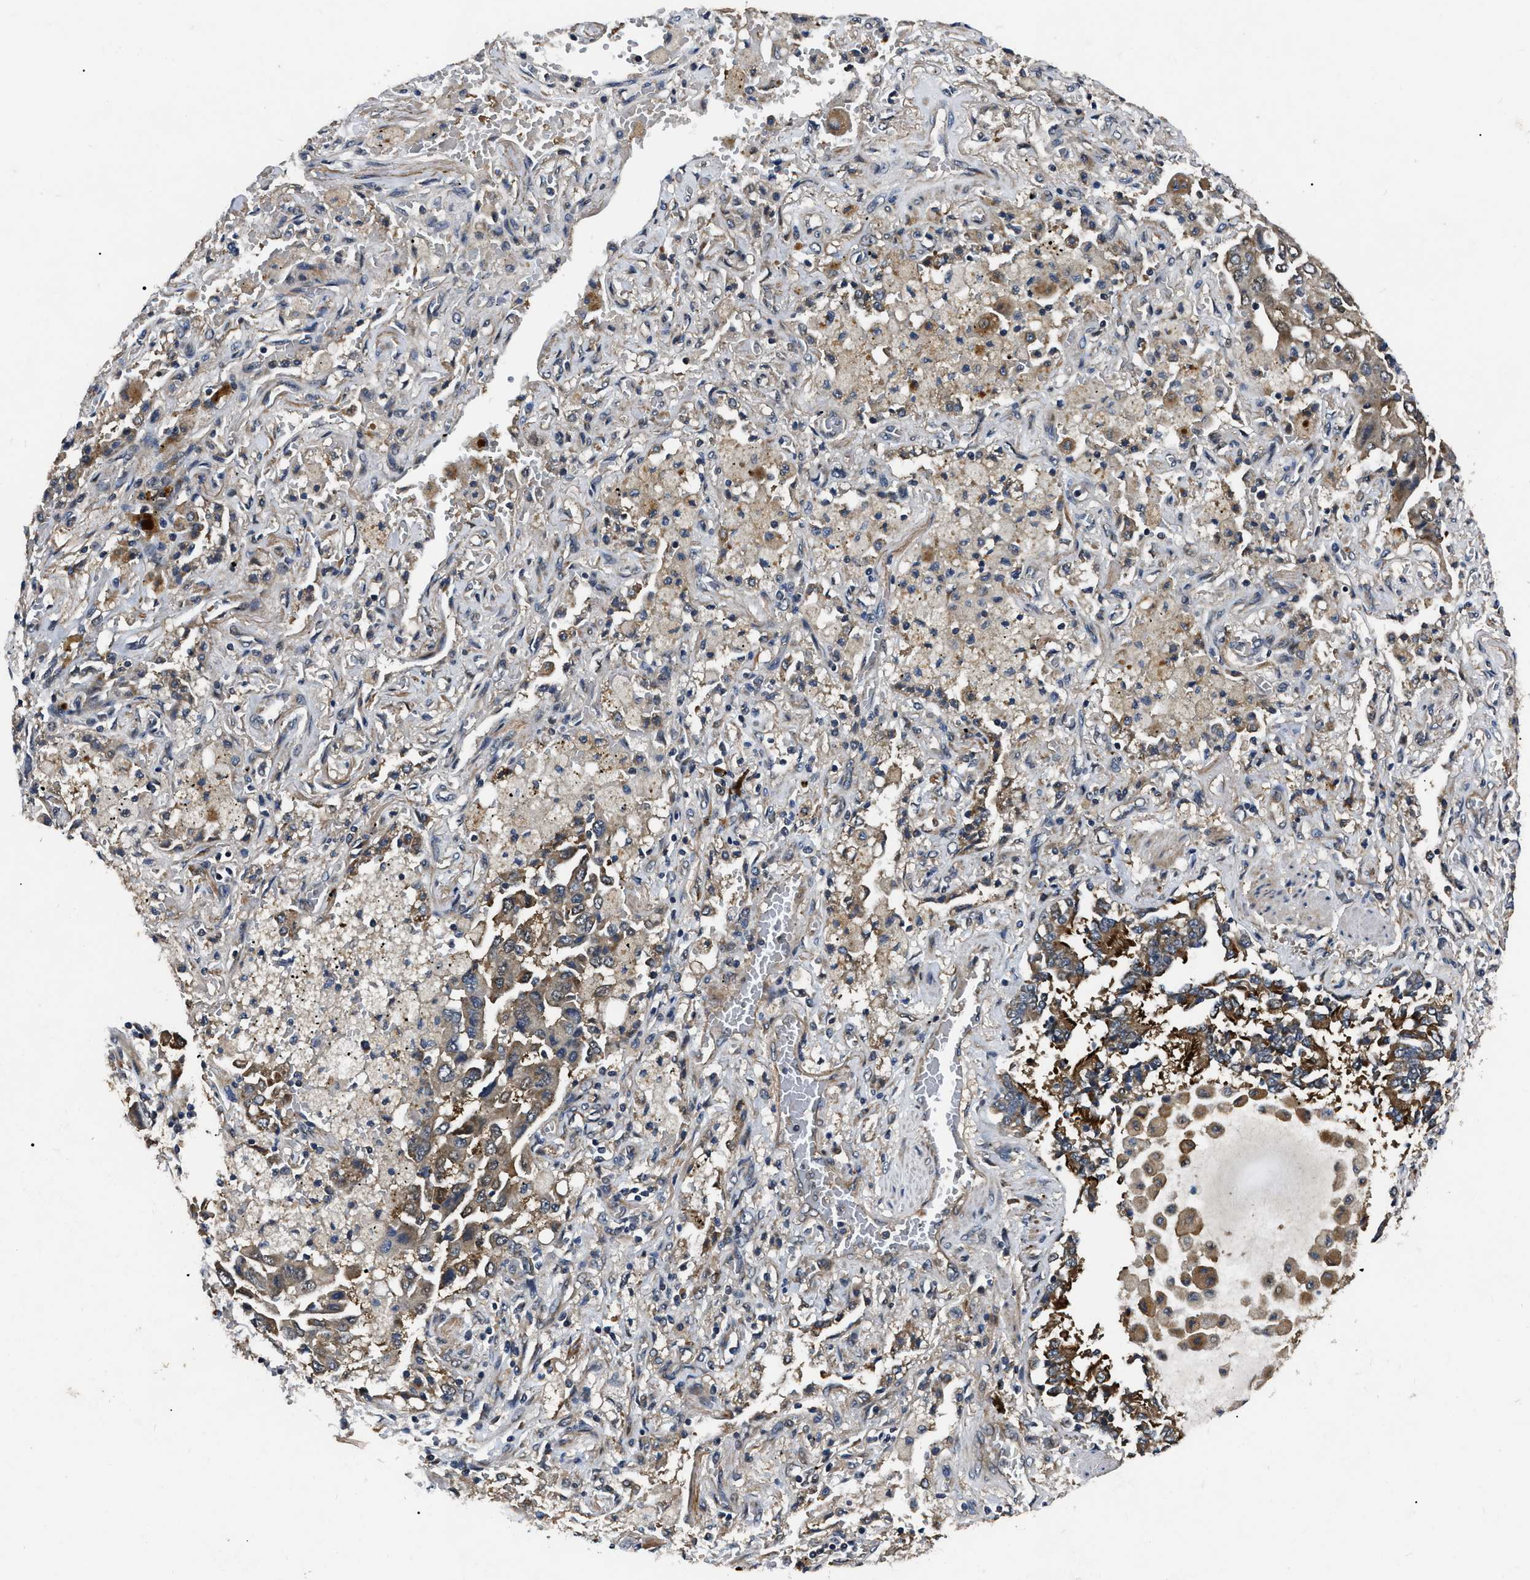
{"staining": {"intensity": "moderate", "quantity": ">75%", "location": "cytoplasmic/membranous"}, "tissue": "lung cancer", "cell_type": "Tumor cells", "image_type": "cancer", "snomed": [{"axis": "morphology", "description": "Adenocarcinoma, NOS"}, {"axis": "topography", "description": "Lung"}], "caption": "This is an image of IHC staining of lung cancer (adenocarcinoma), which shows moderate positivity in the cytoplasmic/membranous of tumor cells.", "gene": "PPWD1", "patient": {"sex": "female", "age": 65}}